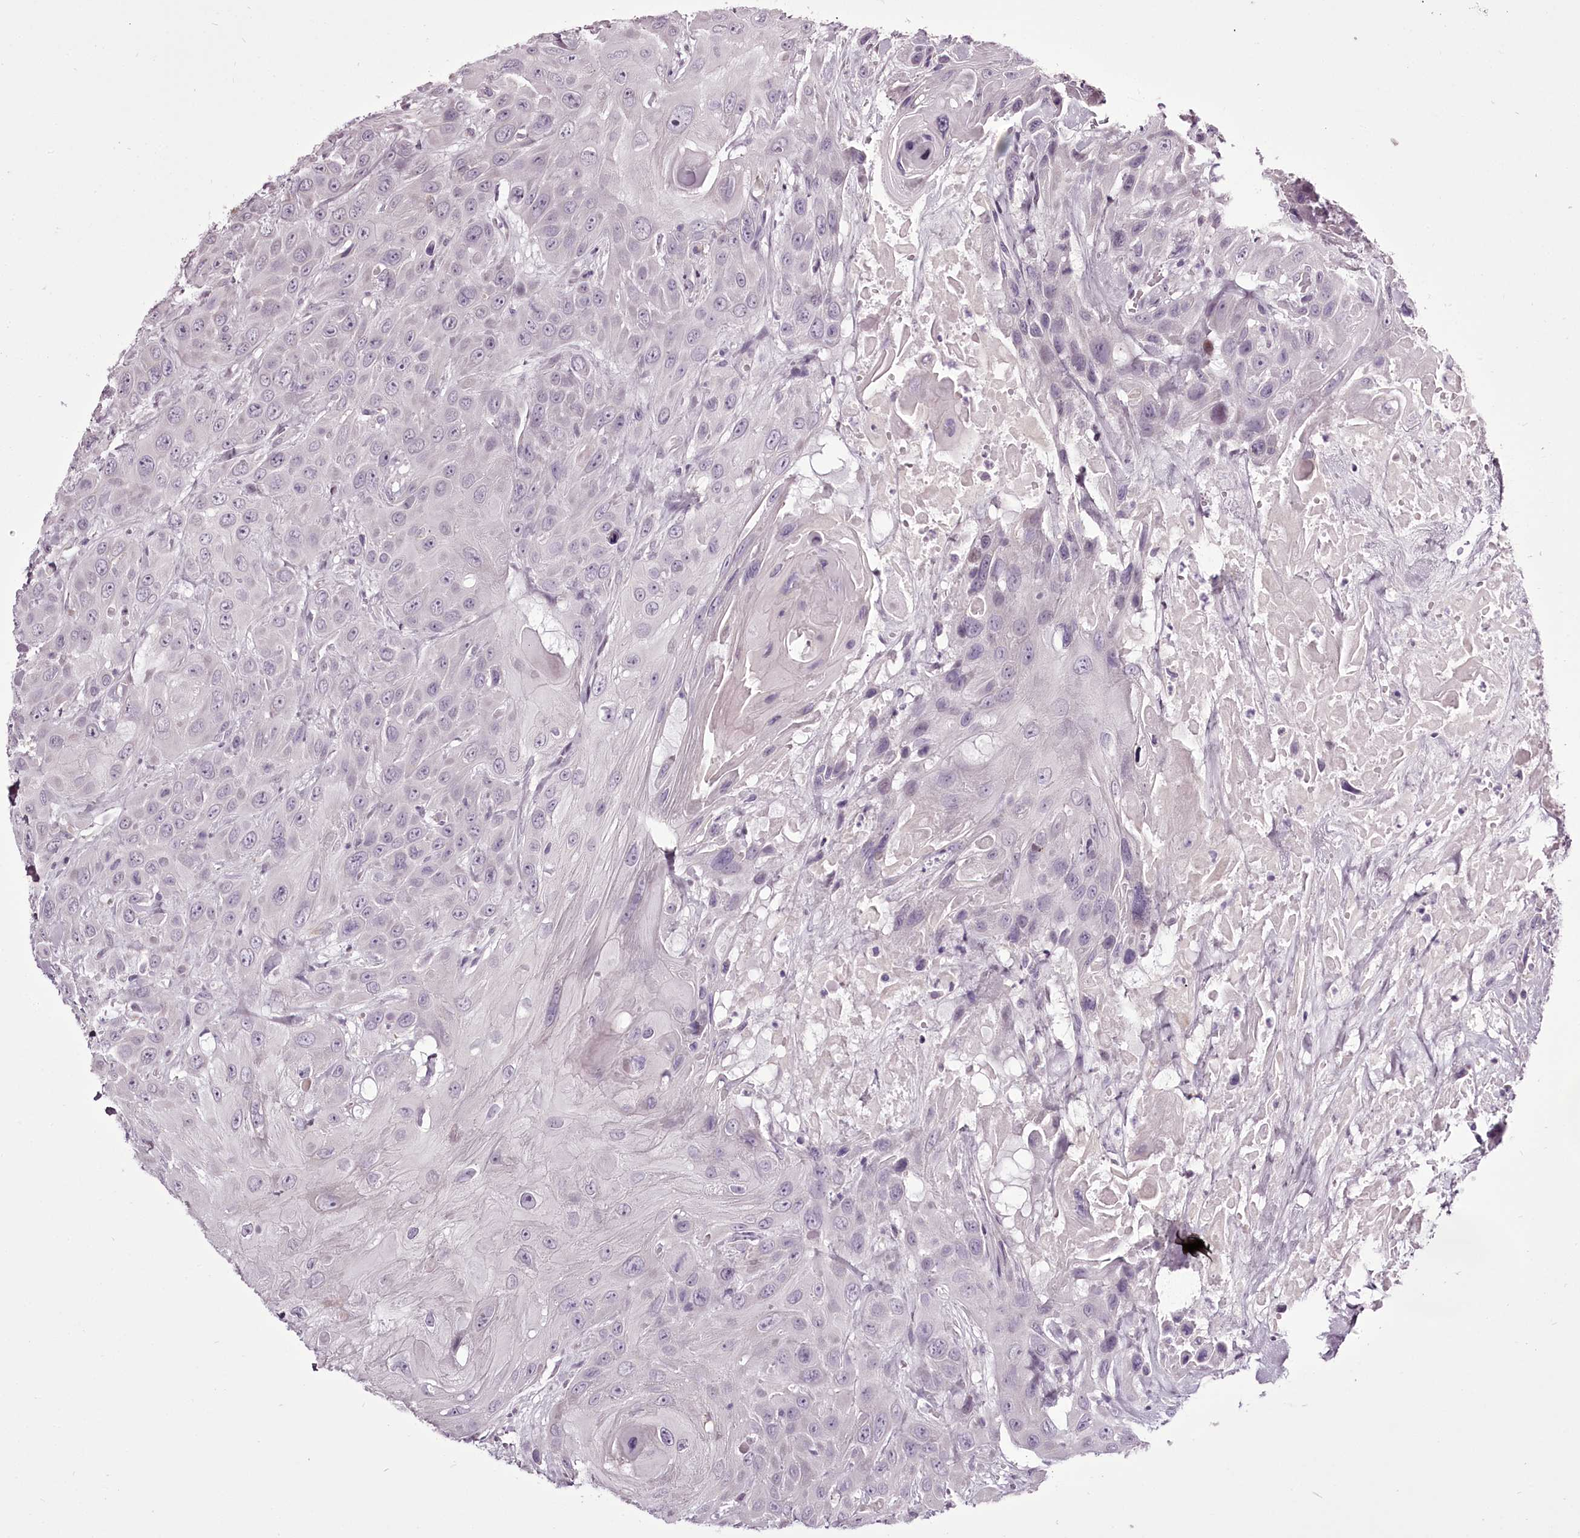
{"staining": {"intensity": "negative", "quantity": "none", "location": "none"}, "tissue": "head and neck cancer", "cell_type": "Tumor cells", "image_type": "cancer", "snomed": [{"axis": "morphology", "description": "Squamous cell carcinoma, NOS"}, {"axis": "topography", "description": "Head-Neck"}], "caption": "Immunohistochemistry image of head and neck cancer stained for a protein (brown), which shows no positivity in tumor cells.", "gene": "C1orf56", "patient": {"sex": "male", "age": 81}}